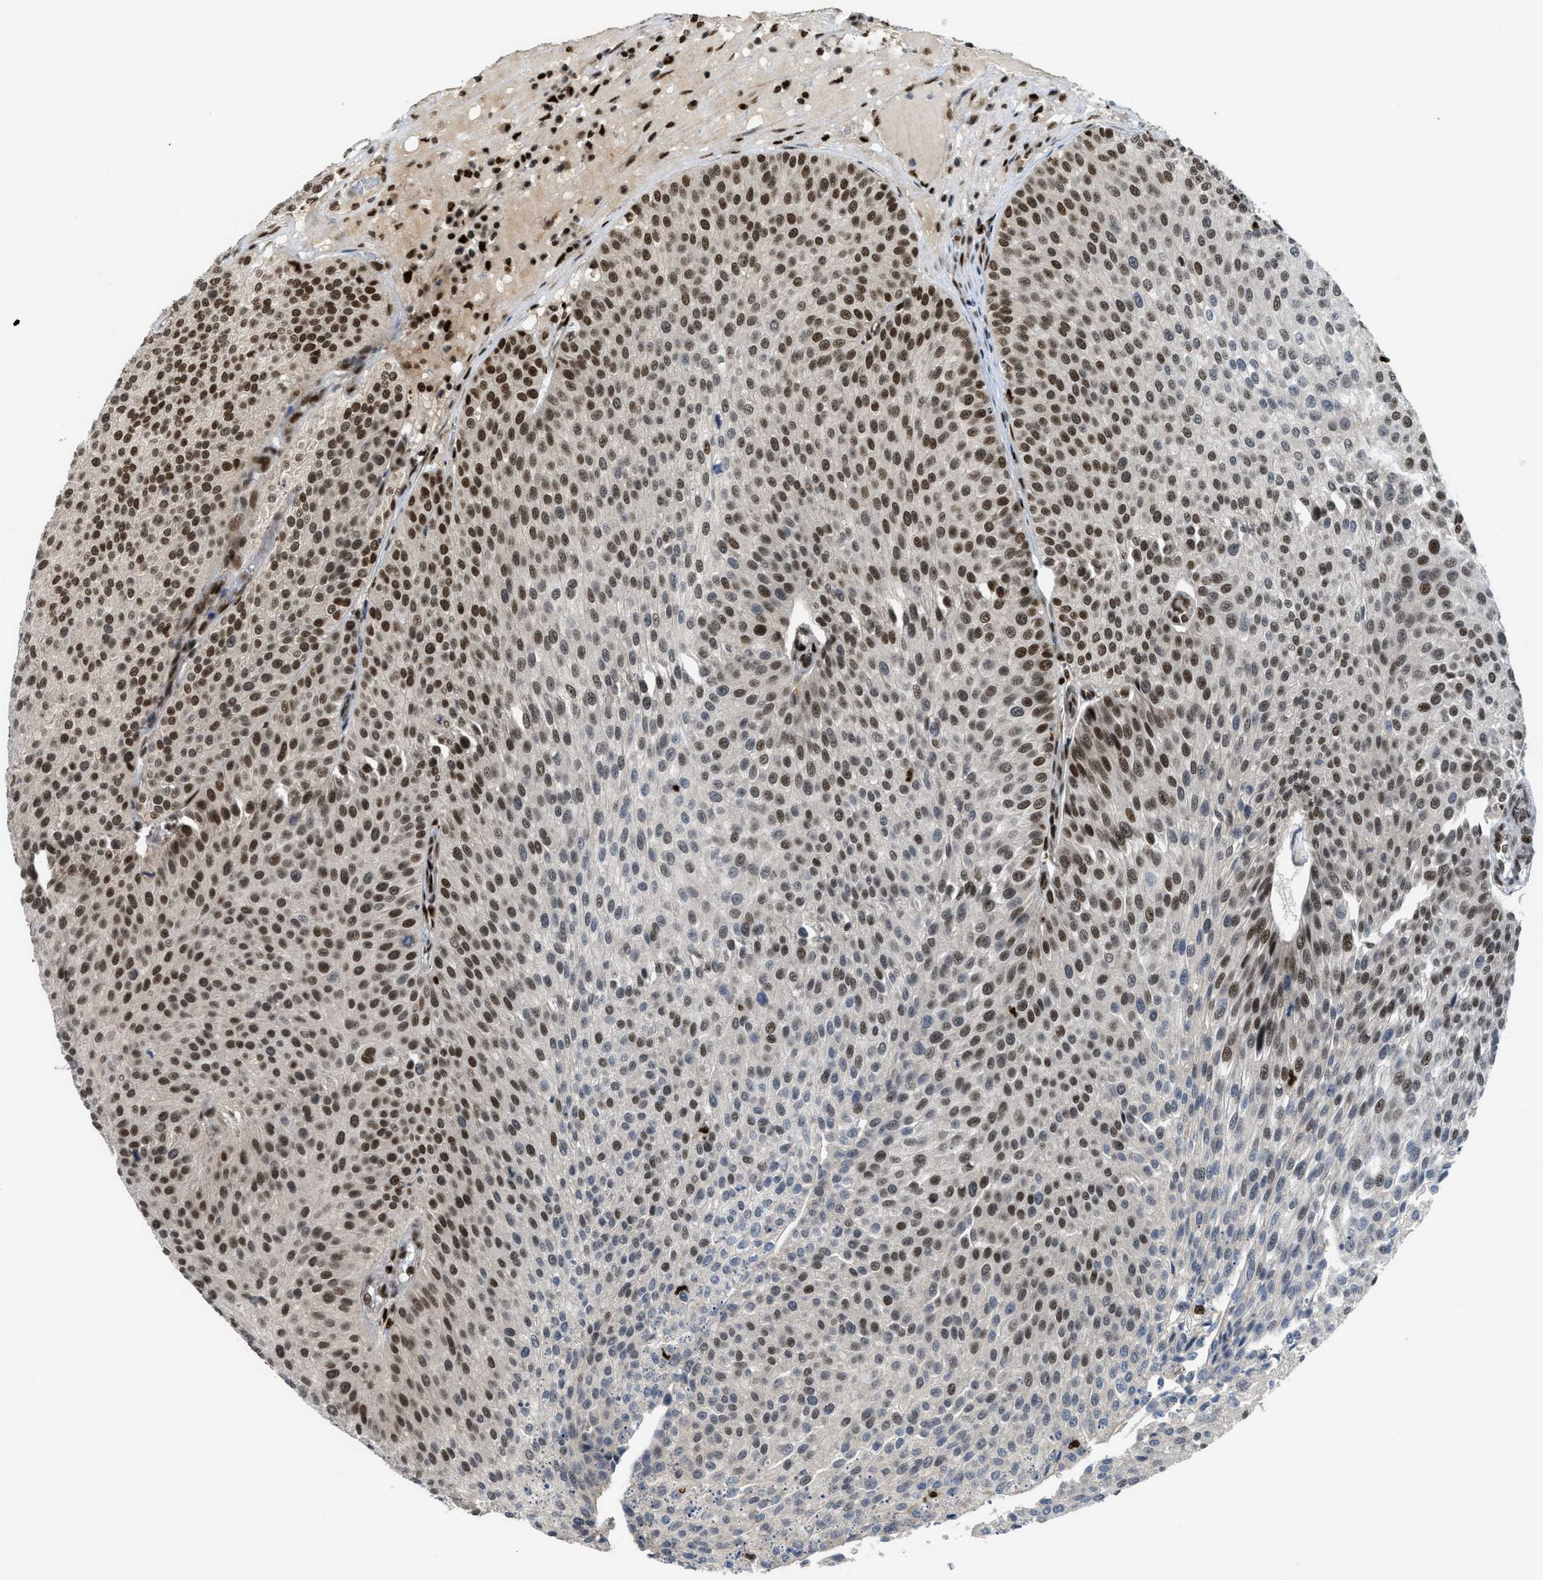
{"staining": {"intensity": "strong", "quantity": ">75%", "location": "nuclear"}, "tissue": "urothelial cancer", "cell_type": "Tumor cells", "image_type": "cancer", "snomed": [{"axis": "morphology", "description": "Urothelial carcinoma, Low grade"}, {"axis": "topography", "description": "Smooth muscle"}, {"axis": "topography", "description": "Urinary bladder"}], "caption": "Immunohistochemical staining of low-grade urothelial carcinoma reveals high levels of strong nuclear protein positivity in approximately >75% of tumor cells.", "gene": "RFX5", "patient": {"sex": "male", "age": 60}}